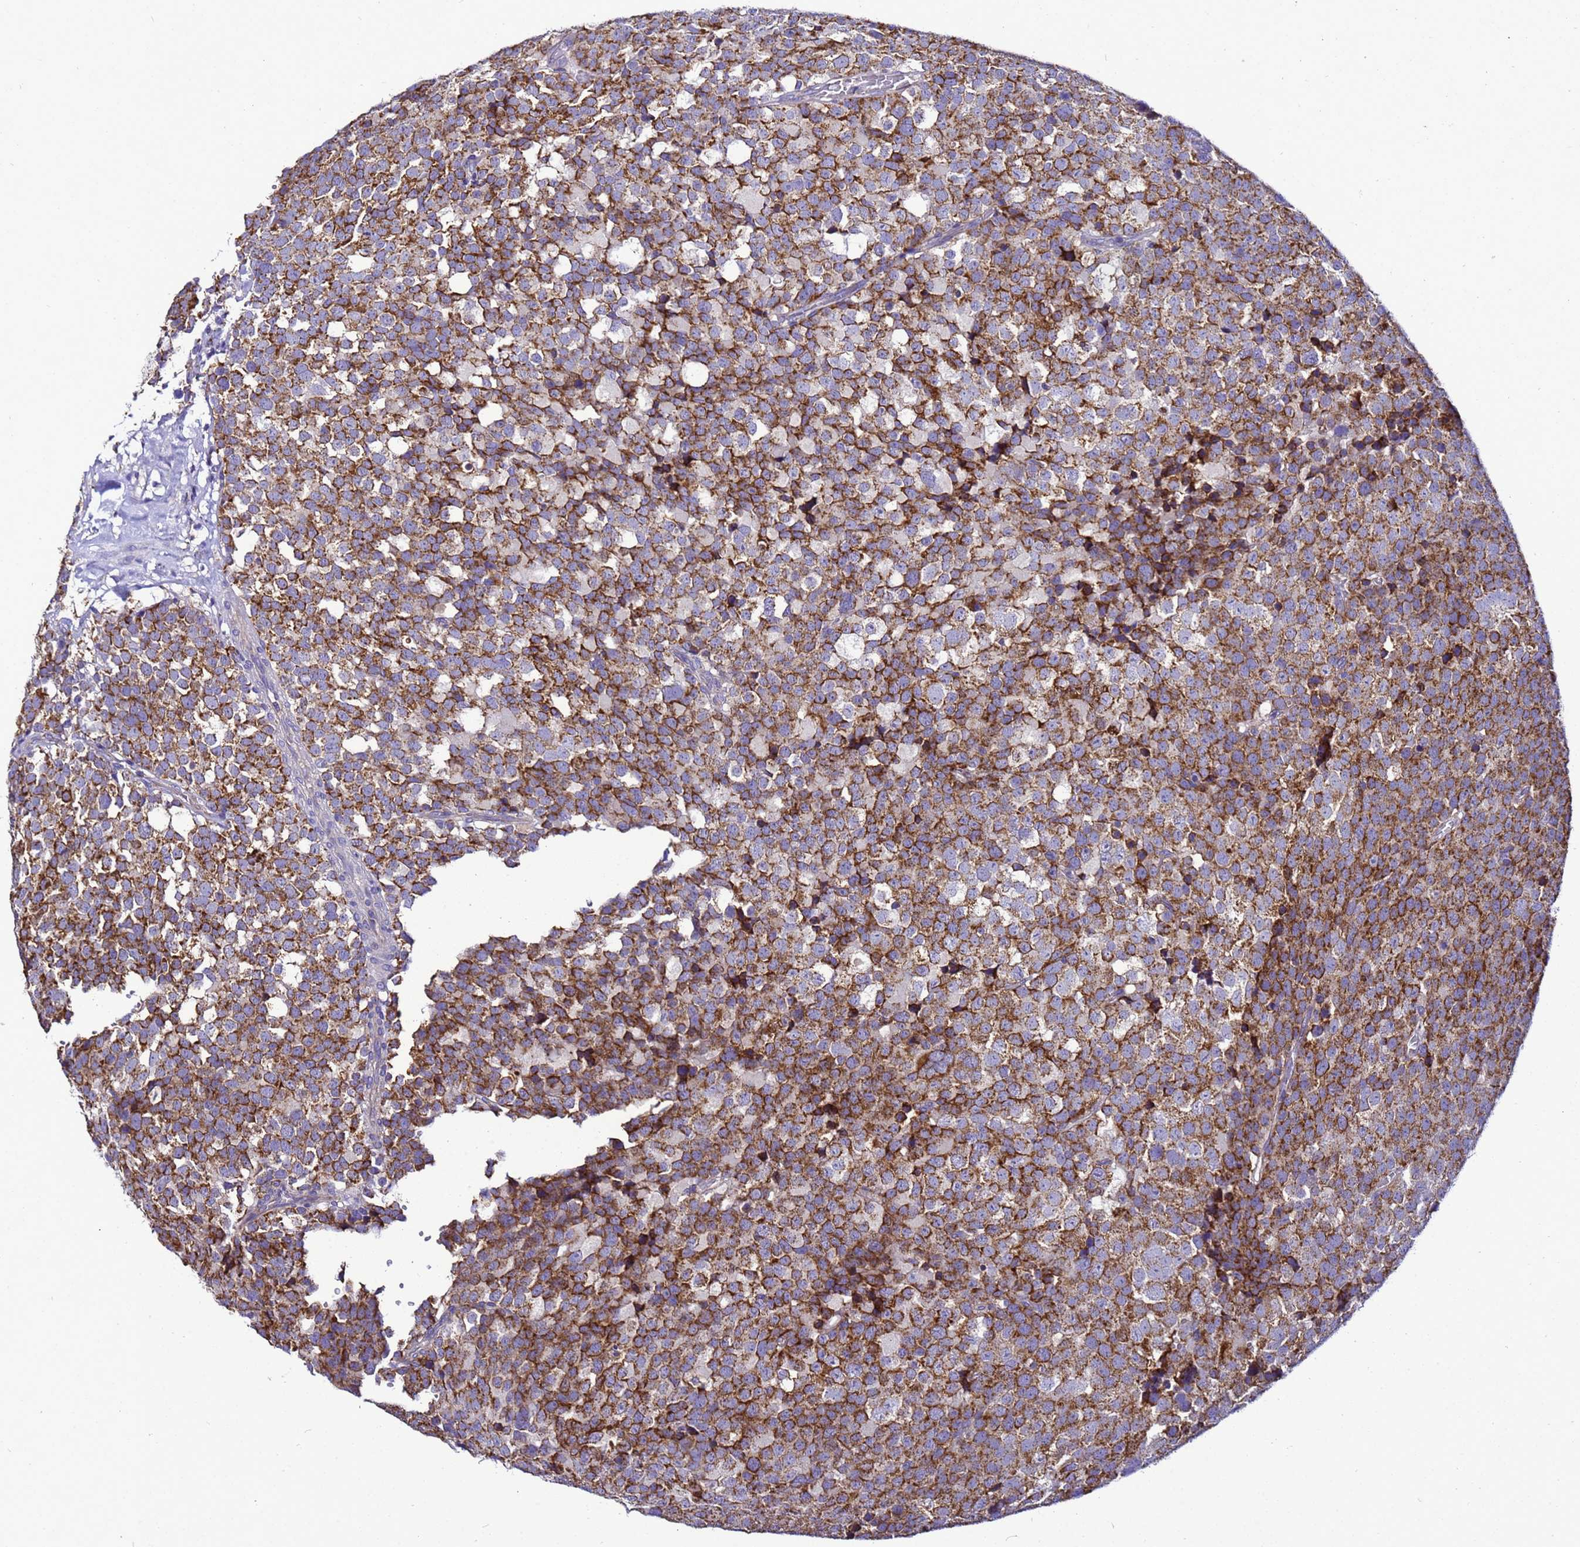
{"staining": {"intensity": "strong", "quantity": ">75%", "location": "cytoplasmic/membranous"}, "tissue": "testis cancer", "cell_type": "Tumor cells", "image_type": "cancer", "snomed": [{"axis": "morphology", "description": "Seminoma, NOS"}, {"axis": "topography", "description": "Testis"}], "caption": "This image displays immunohistochemistry staining of human testis seminoma, with high strong cytoplasmic/membranous staining in approximately >75% of tumor cells.", "gene": "HIGD2A", "patient": {"sex": "male", "age": 71}}